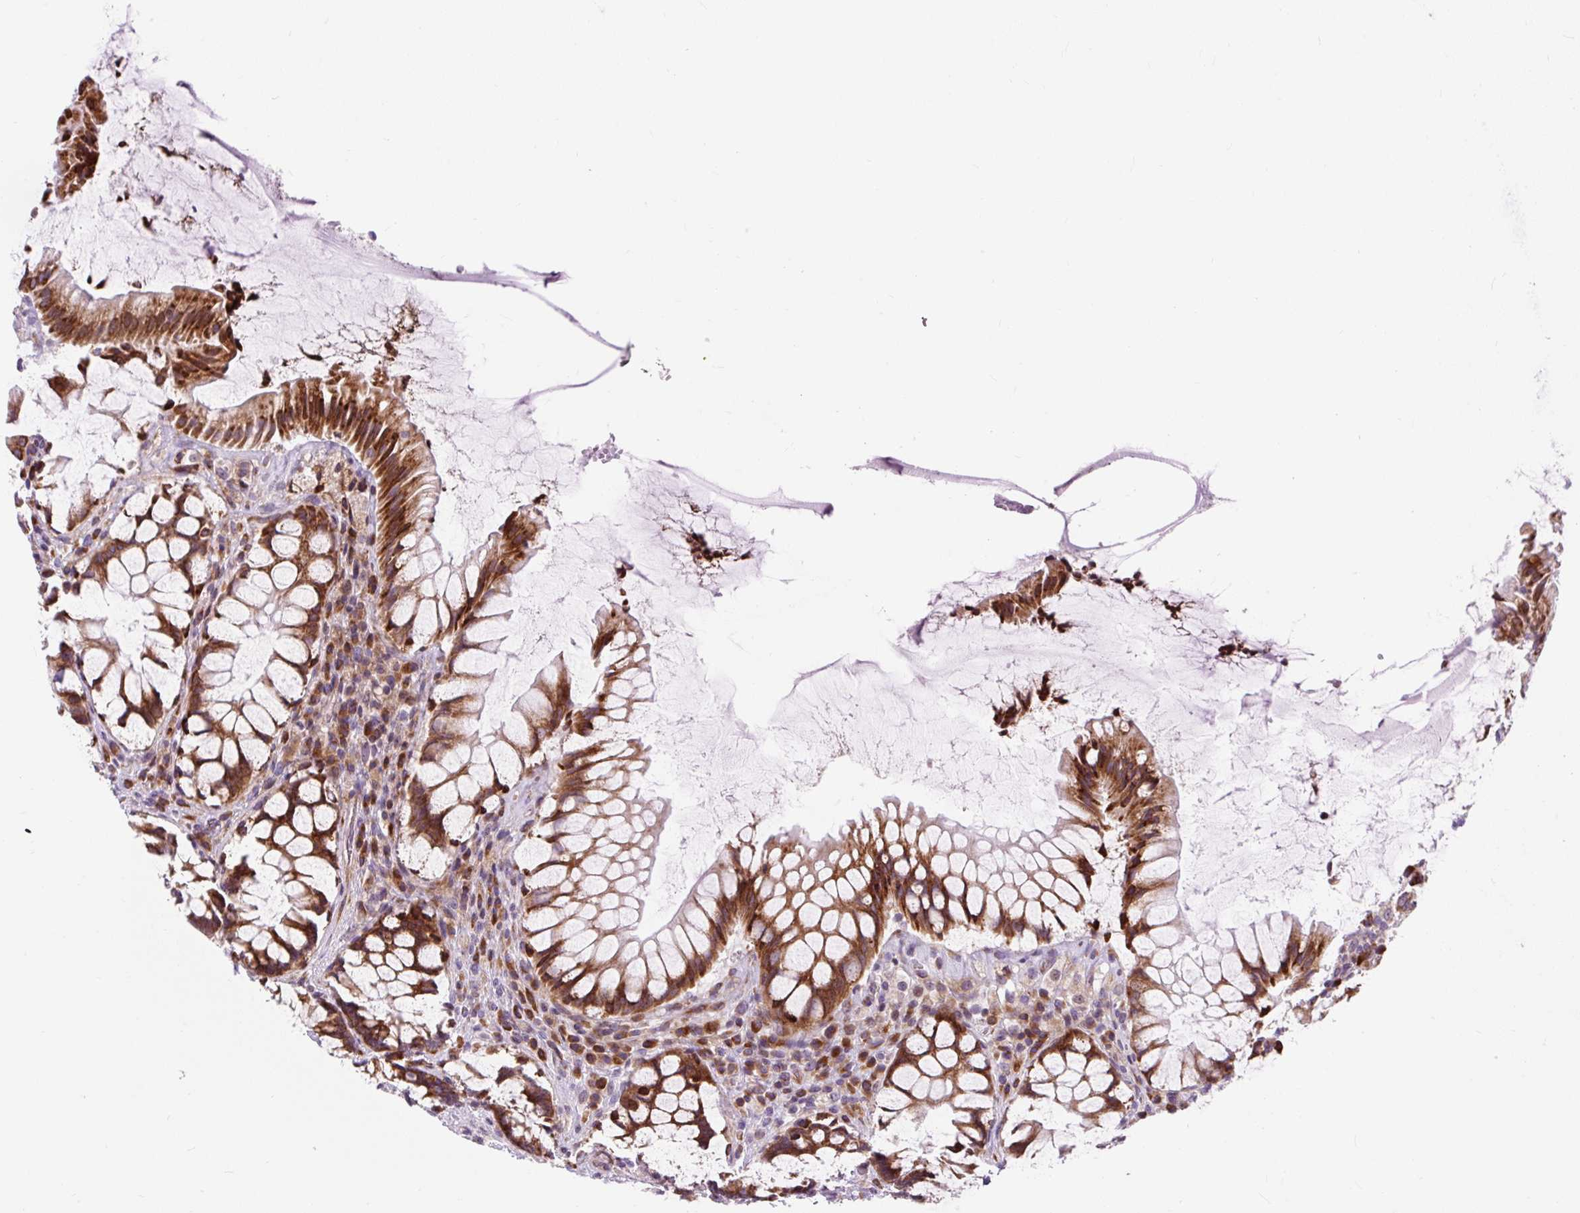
{"staining": {"intensity": "strong", "quantity": ">75%", "location": "cytoplasmic/membranous"}, "tissue": "rectum", "cell_type": "Glandular cells", "image_type": "normal", "snomed": [{"axis": "morphology", "description": "Normal tissue, NOS"}, {"axis": "topography", "description": "Rectum"}], "caption": "Immunohistochemistry (IHC) image of benign rectum: rectum stained using immunohistochemistry (IHC) exhibits high levels of strong protein expression localized specifically in the cytoplasmic/membranous of glandular cells, appearing as a cytoplasmic/membranous brown color.", "gene": "CISD3", "patient": {"sex": "female", "age": 58}}